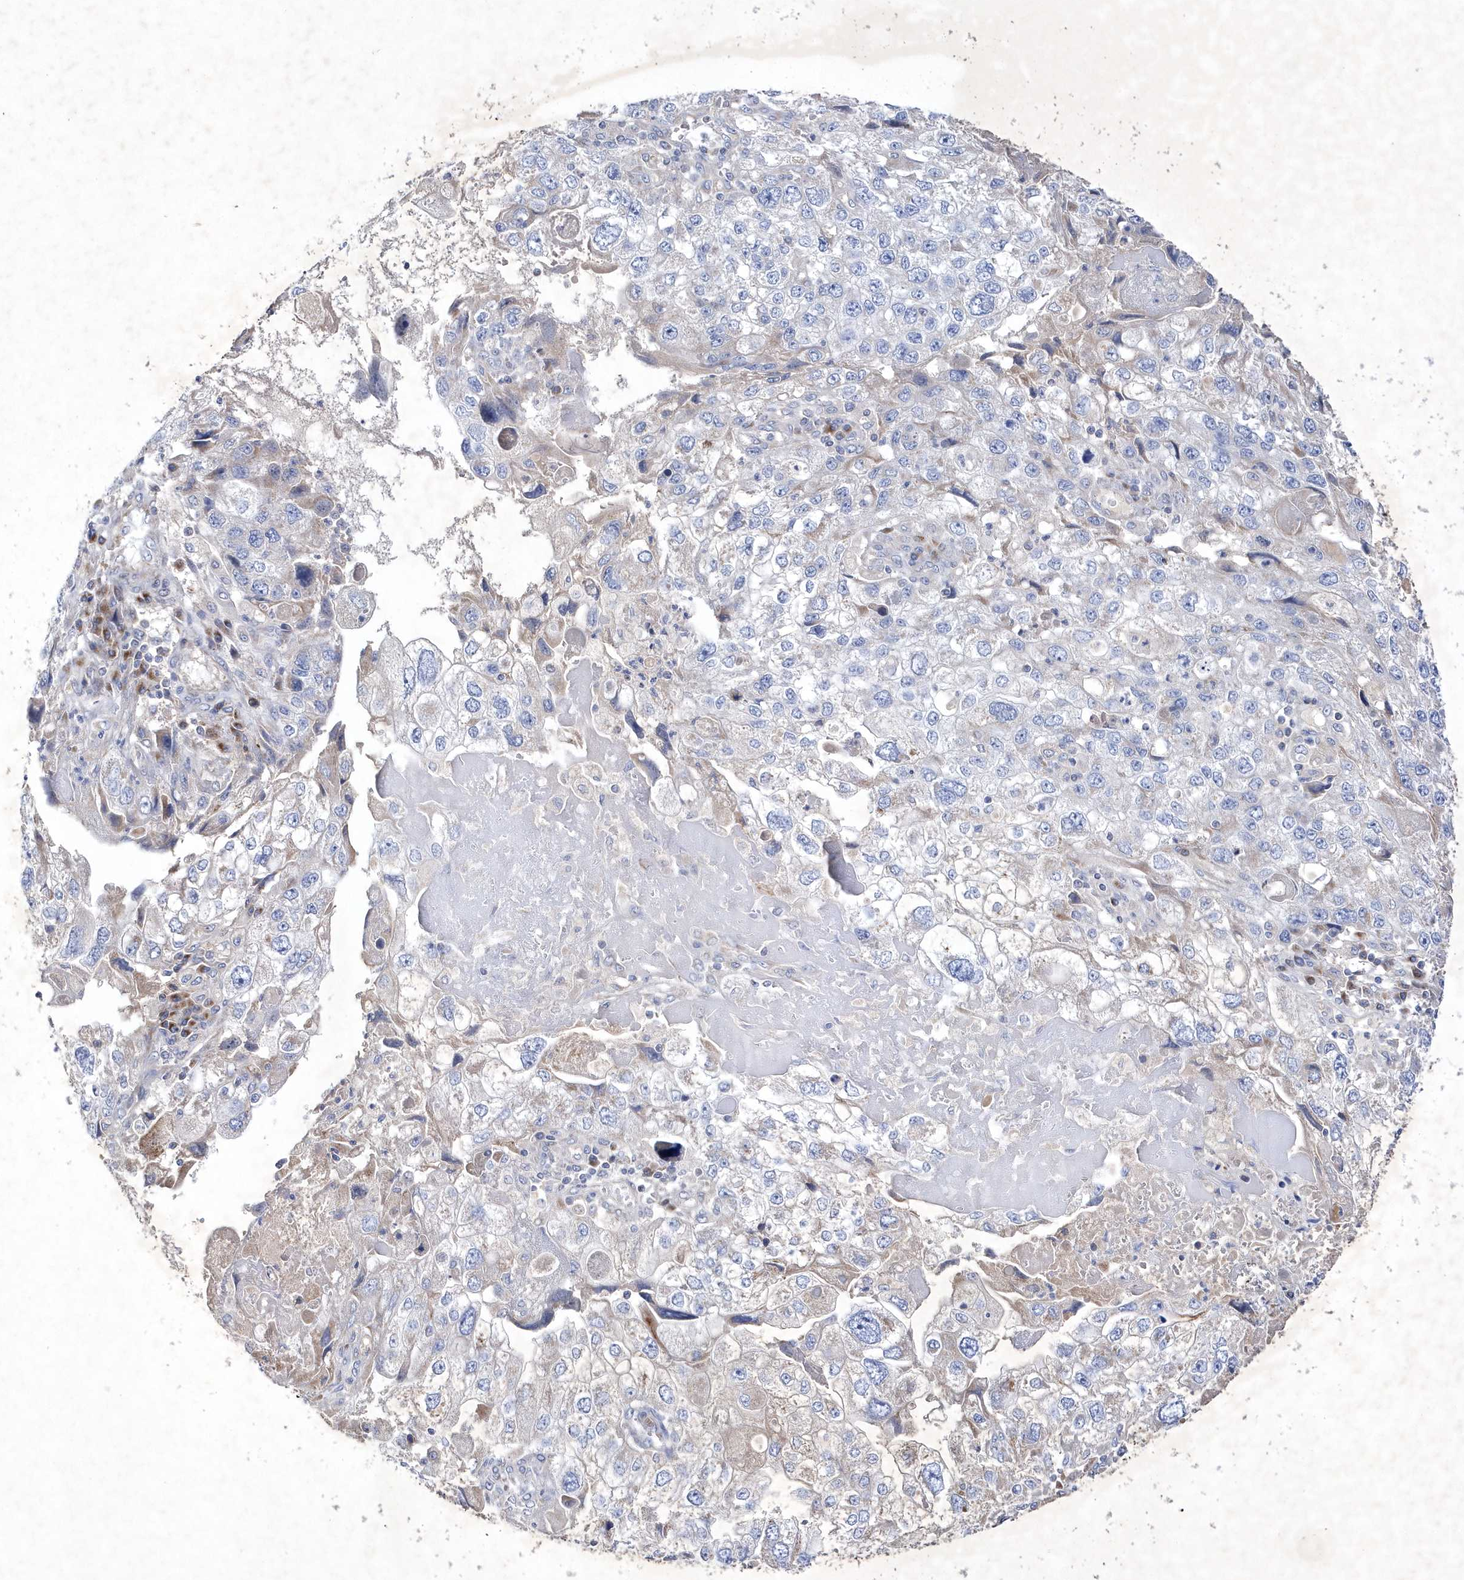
{"staining": {"intensity": "weak", "quantity": "<25%", "location": "cytoplasmic/membranous"}, "tissue": "endometrial cancer", "cell_type": "Tumor cells", "image_type": "cancer", "snomed": [{"axis": "morphology", "description": "Adenocarcinoma, NOS"}, {"axis": "topography", "description": "Endometrium"}], "caption": "Tumor cells are negative for brown protein staining in endometrial cancer (adenocarcinoma).", "gene": "METTL8", "patient": {"sex": "female", "age": 49}}